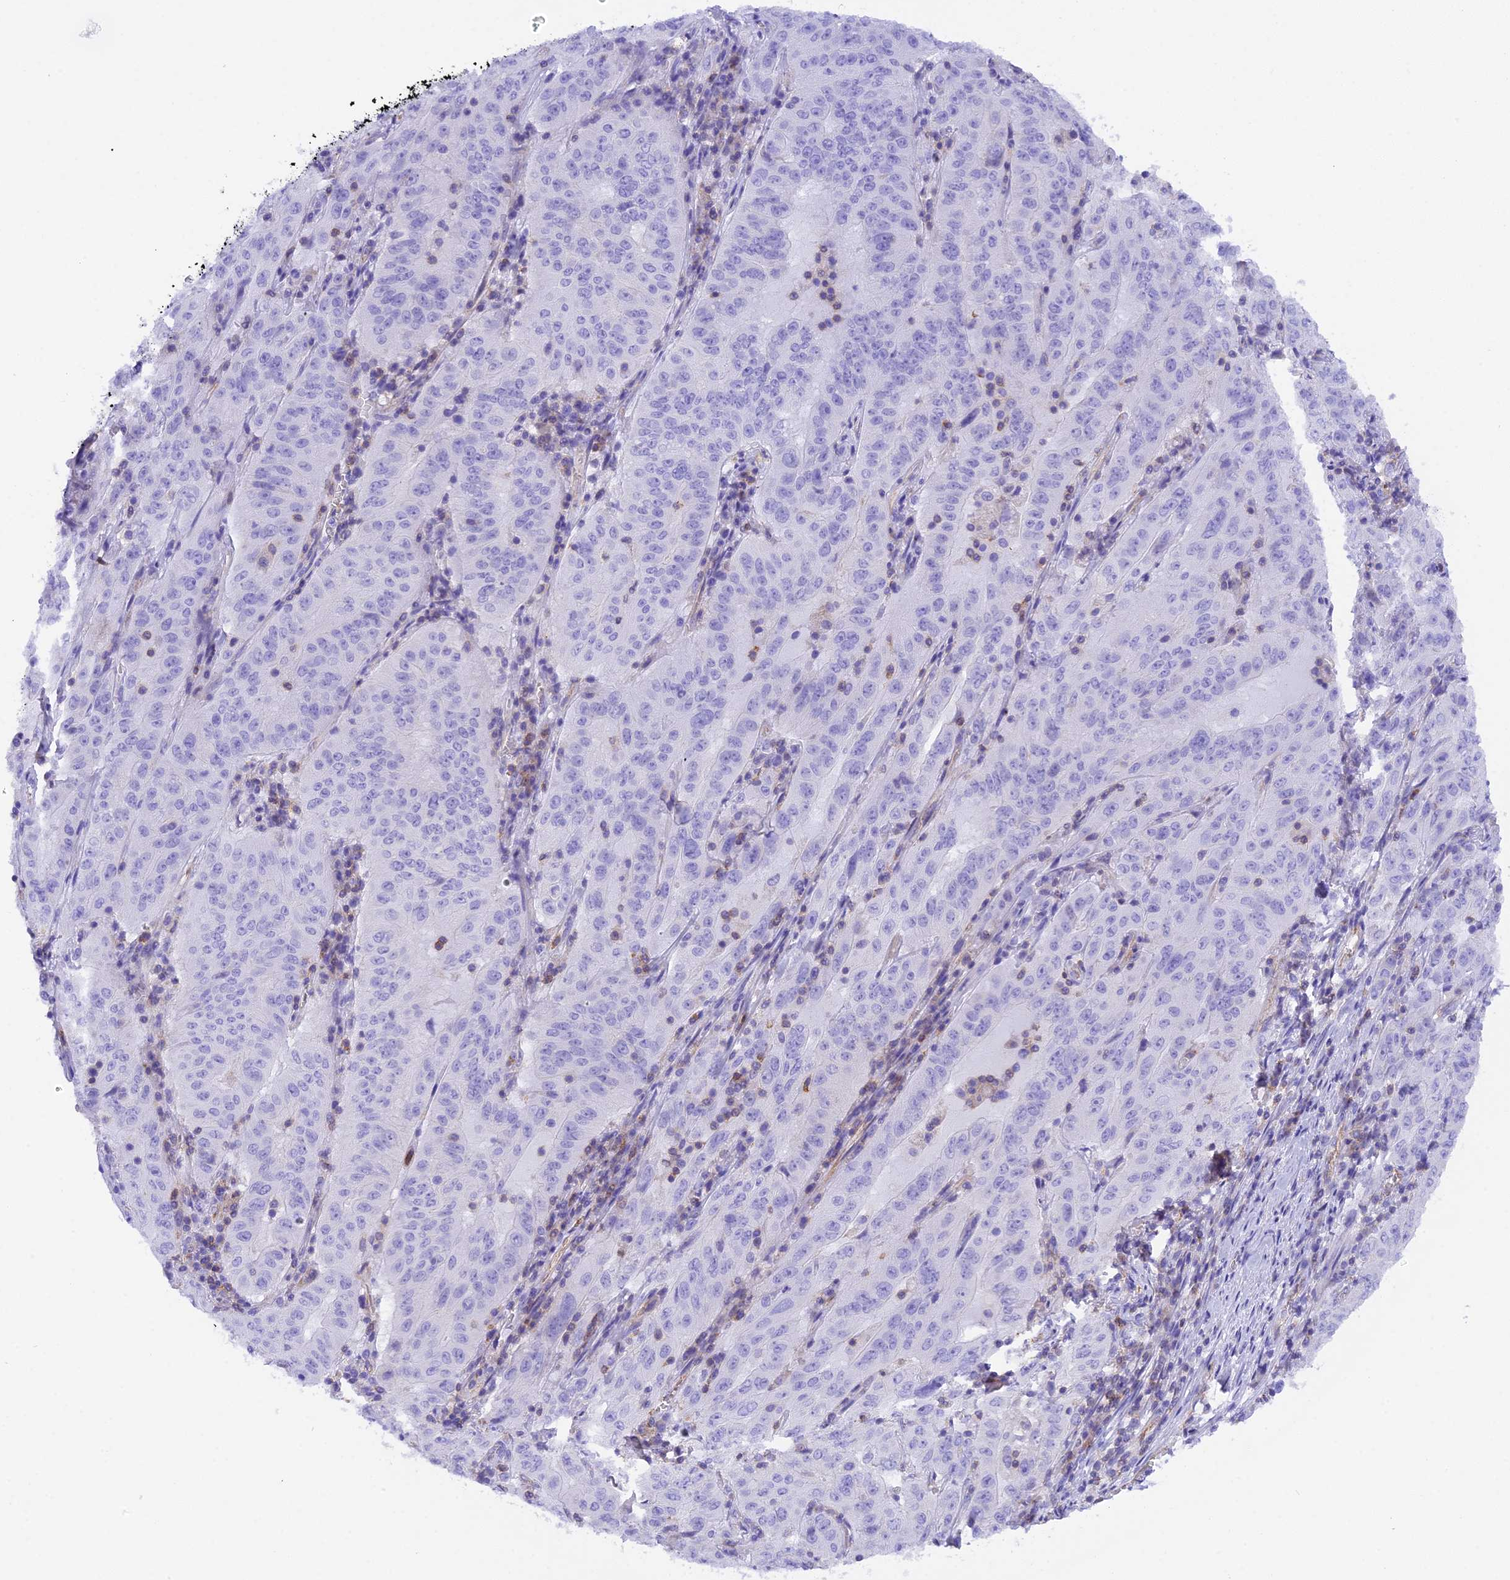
{"staining": {"intensity": "negative", "quantity": "none", "location": "none"}, "tissue": "pancreatic cancer", "cell_type": "Tumor cells", "image_type": "cancer", "snomed": [{"axis": "morphology", "description": "Adenocarcinoma, NOS"}, {"axis": "topography", "description": "Pancreas"}], "caption": "A photomicrograph of adenocarcinoma (pancreatic) stained for a protein shows no brown staining in tumor cells.", "gene": "FAM193A", "patient": {"sex": "male", "age": 63}}